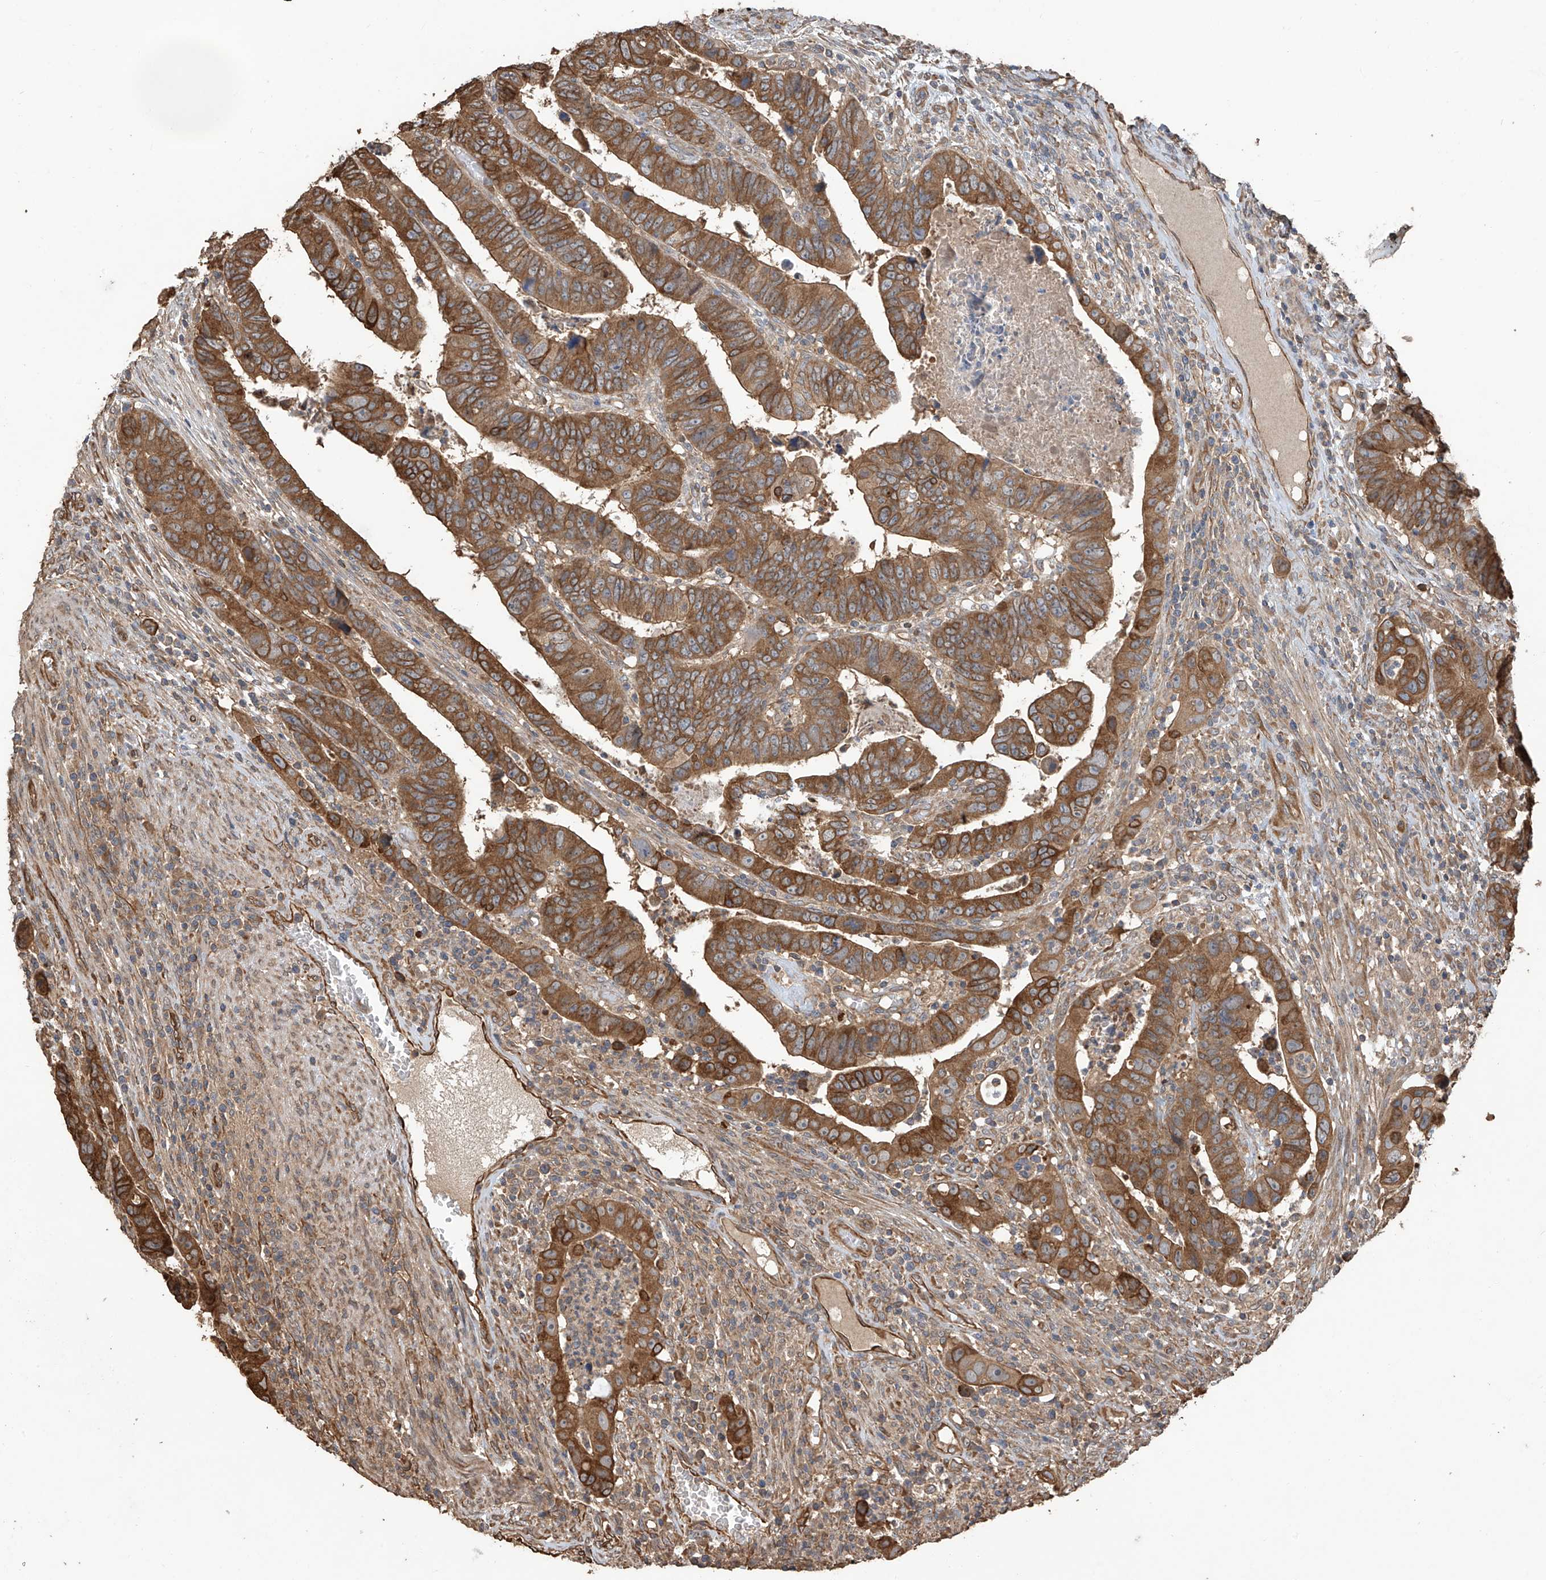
{"staining": {"intensity": "moderate", "quantity": ">75%", "location": "cytoplasmic/membranous"}, "tissue": "colorectal cancer", "cell_type": "Tumor cells", "image_type": "cancer", "snomed": [{"axis": "morphology", "description": "Normal tissue, NOS"}, {"axis": "morphology", "description": "Adenocarcinoma, NOS"}, {"axis": "topography", "description": "Rectum"}], "caption": "Adenocarcinoma (colorectal) was stained to show a protein in brown. There is medium levels of moderate cytoplasmic/membranous staining in approximately >75% of tumor cells.", "gene": "AGBL5", "patient": {"sex": "female", "age": 65}}